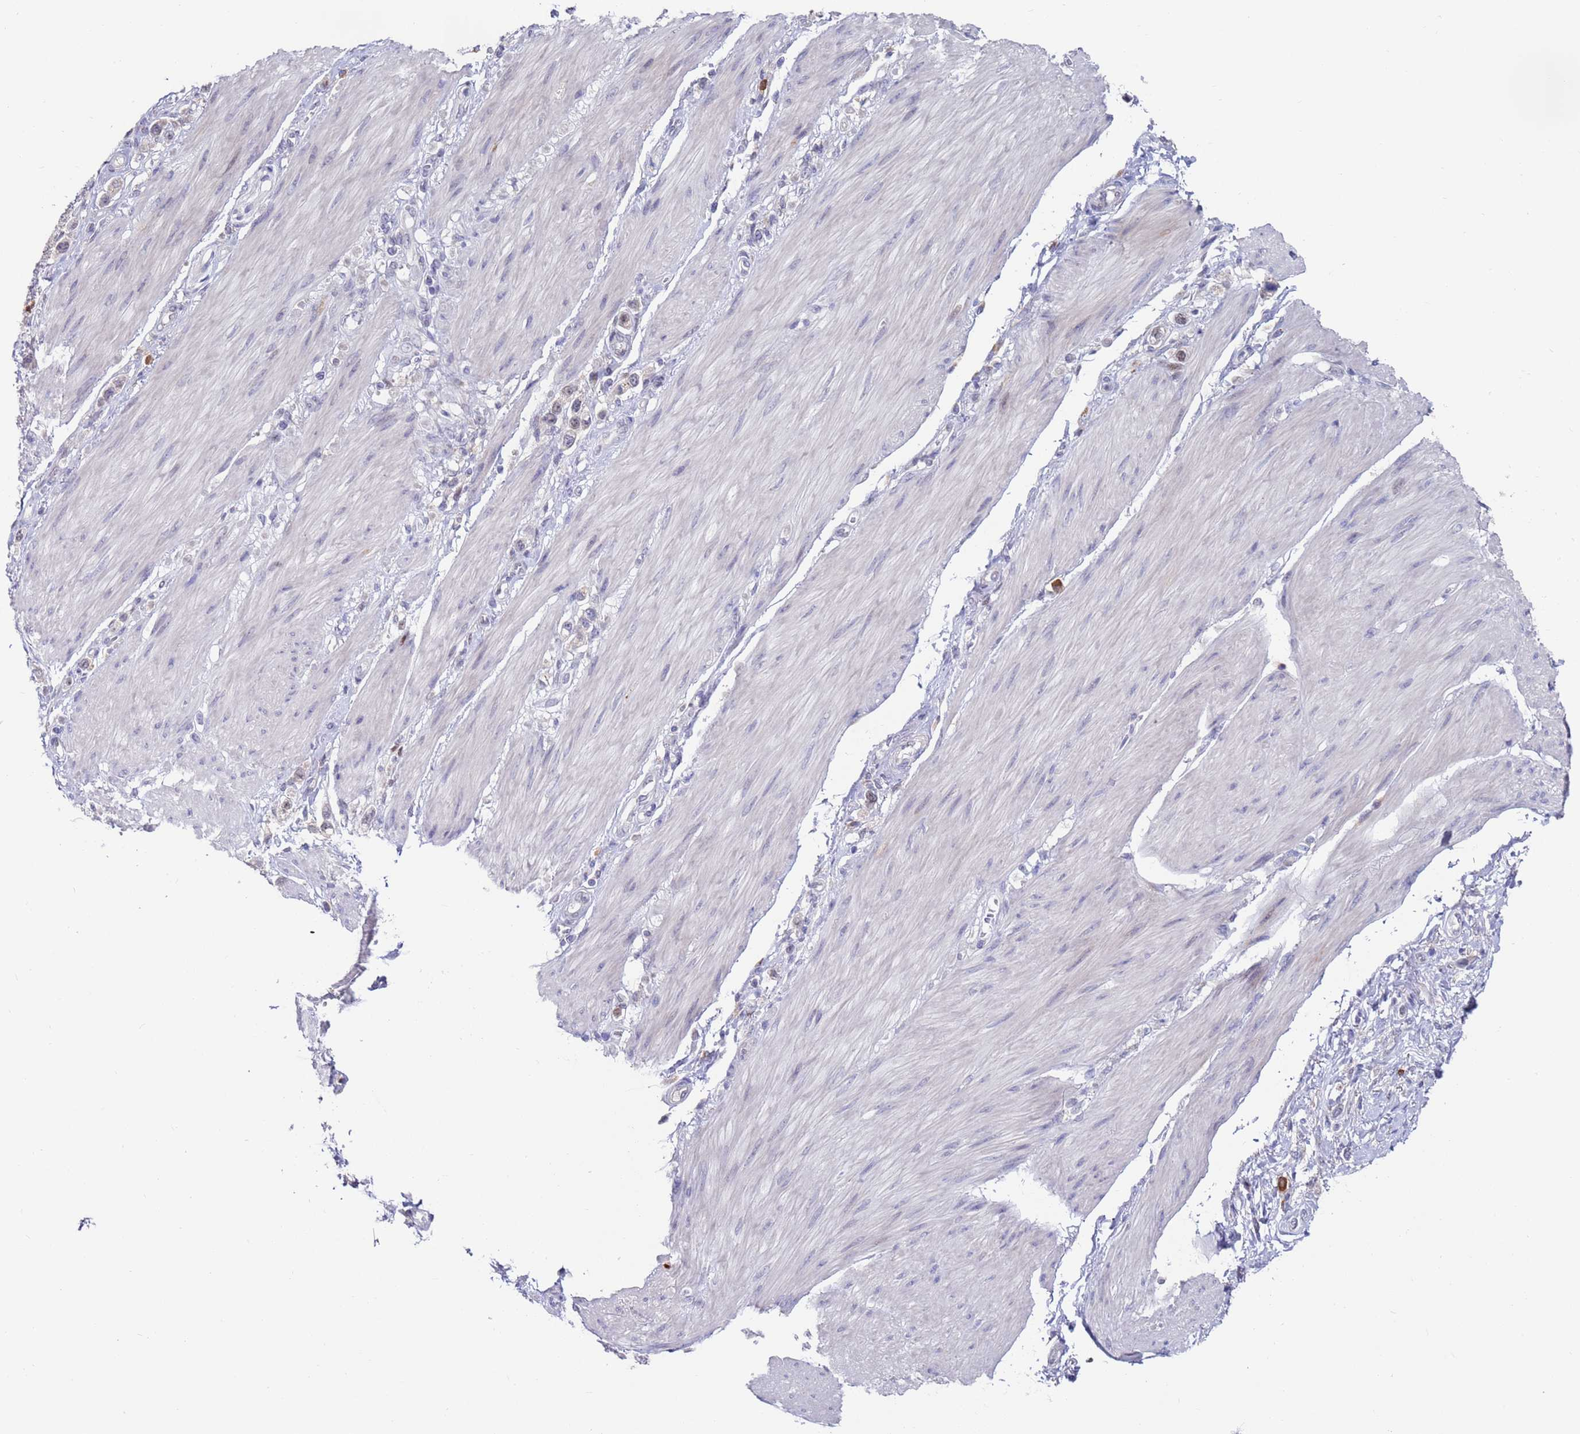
{"staining": {"intensity": "weak", "quantity": "<25%", "location": "nuclear"}, "tissue": "stomach cancer", "cell_type": "Tumor cells", "image_type": "cancer", "snomed": [{"axis": "morphology", "description": "Adenocarcinoma, NOS"}, {"axis": "topography", "description": "Stomach"}], "caption": "Tumor cells are negative for brown protein staining in stomach adenocarcinoma. Brightfield microscopy of IHC stained with DAB (brown) and hematoxylin (blue), captured at high magnification.", "gene": "FBXO27", "patient": {"sex": "female", "age": 65}}